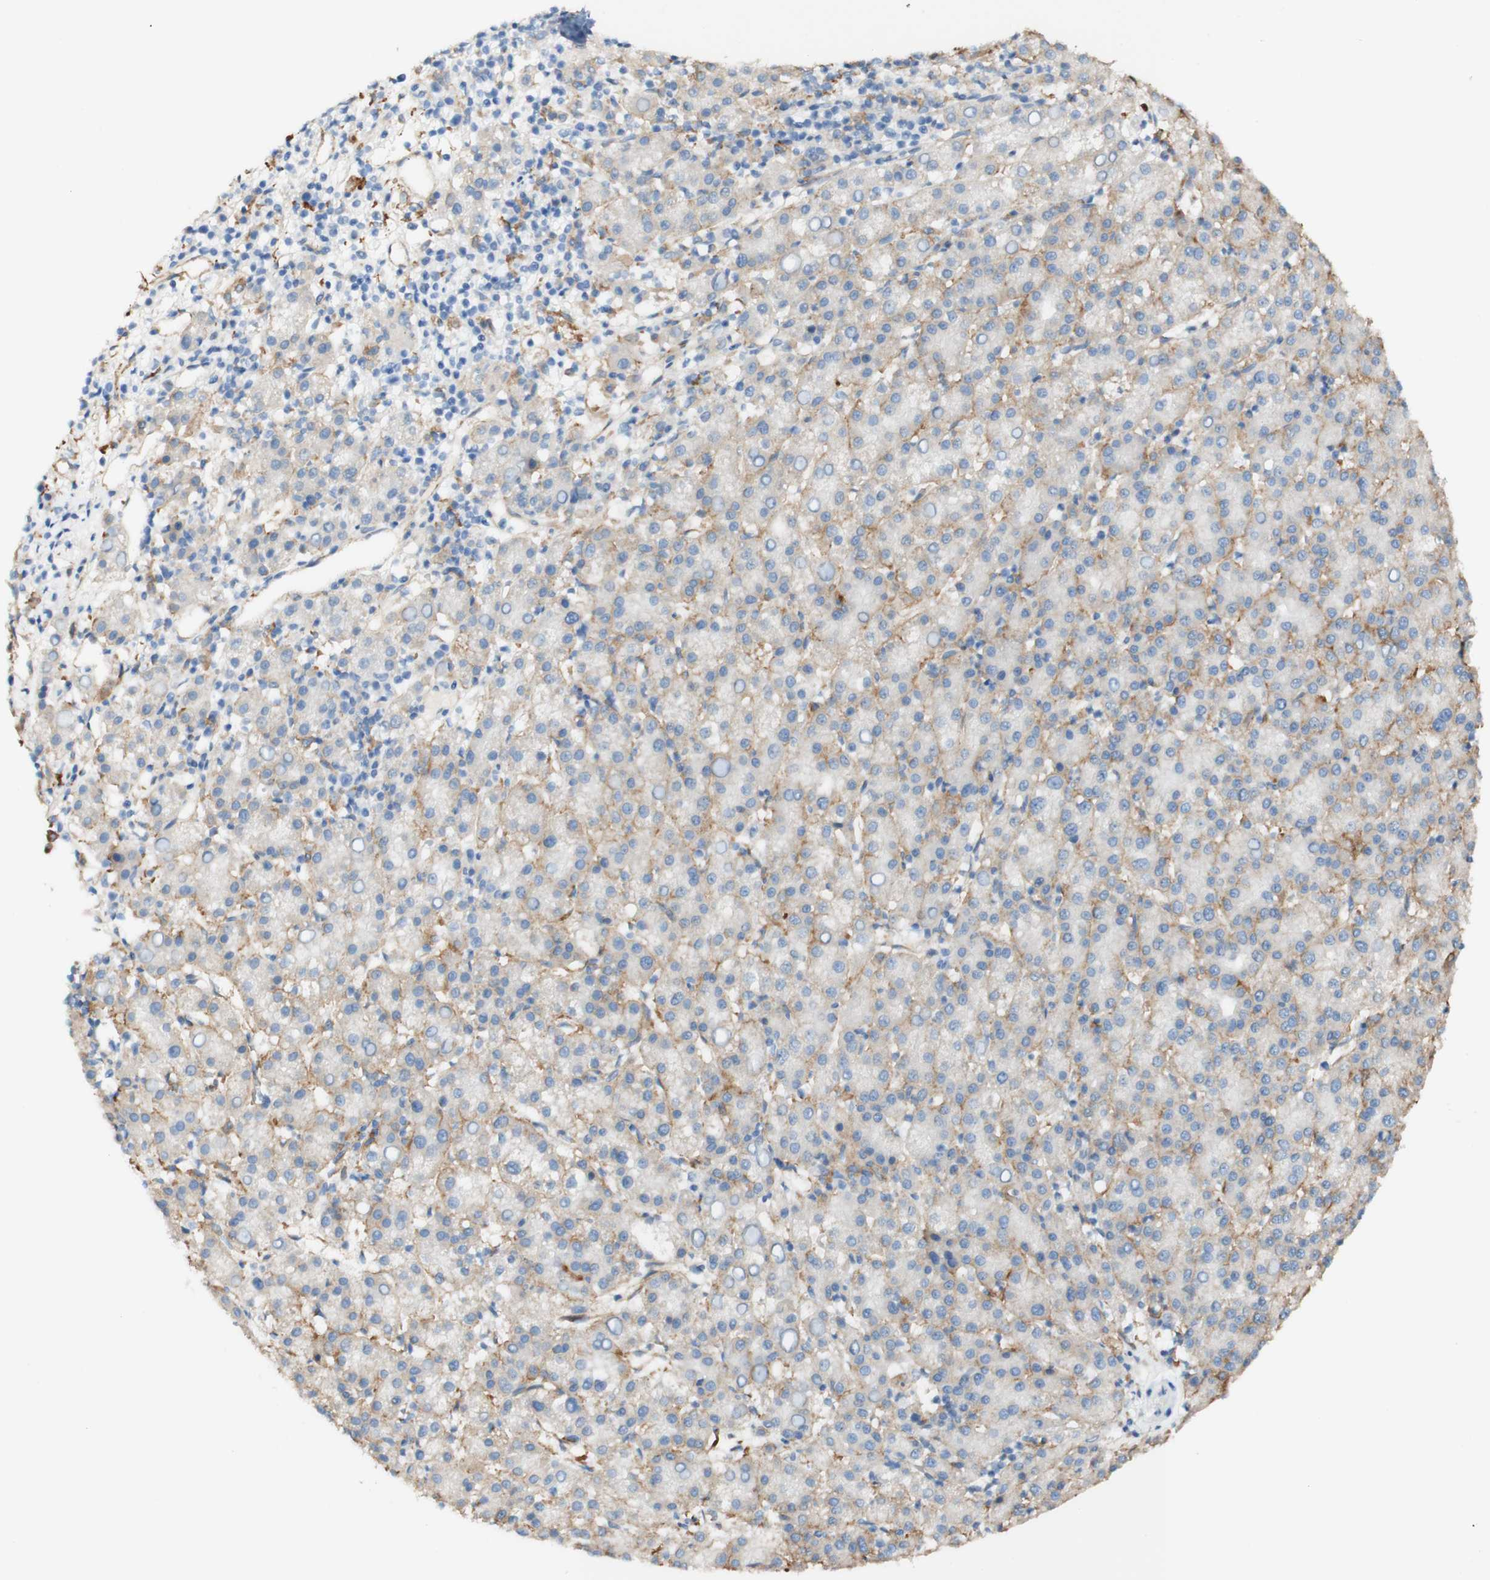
{"staining": {"intensity": "weak", "quantity": "25%-75%", "location": "cytoplasmic/membranous"}, "tissue": "liver cancer", "cell_type": "Tumor cells", "image_type": "cancer", "snomed": [{"axis": "morphology", "description": "Carcinoma, Hepatocellular, NOS"}, {"axis": "topography", "description": "Liver"}], "caption": "The histopathology image displays staining of liver hepatocellular carcinoma, revealing weak cytoplasmic/membranous protein positivity (brown color) within tumor cells.", "gene": "FCGRT", "patient": {"sex": "female", "age": 58}}